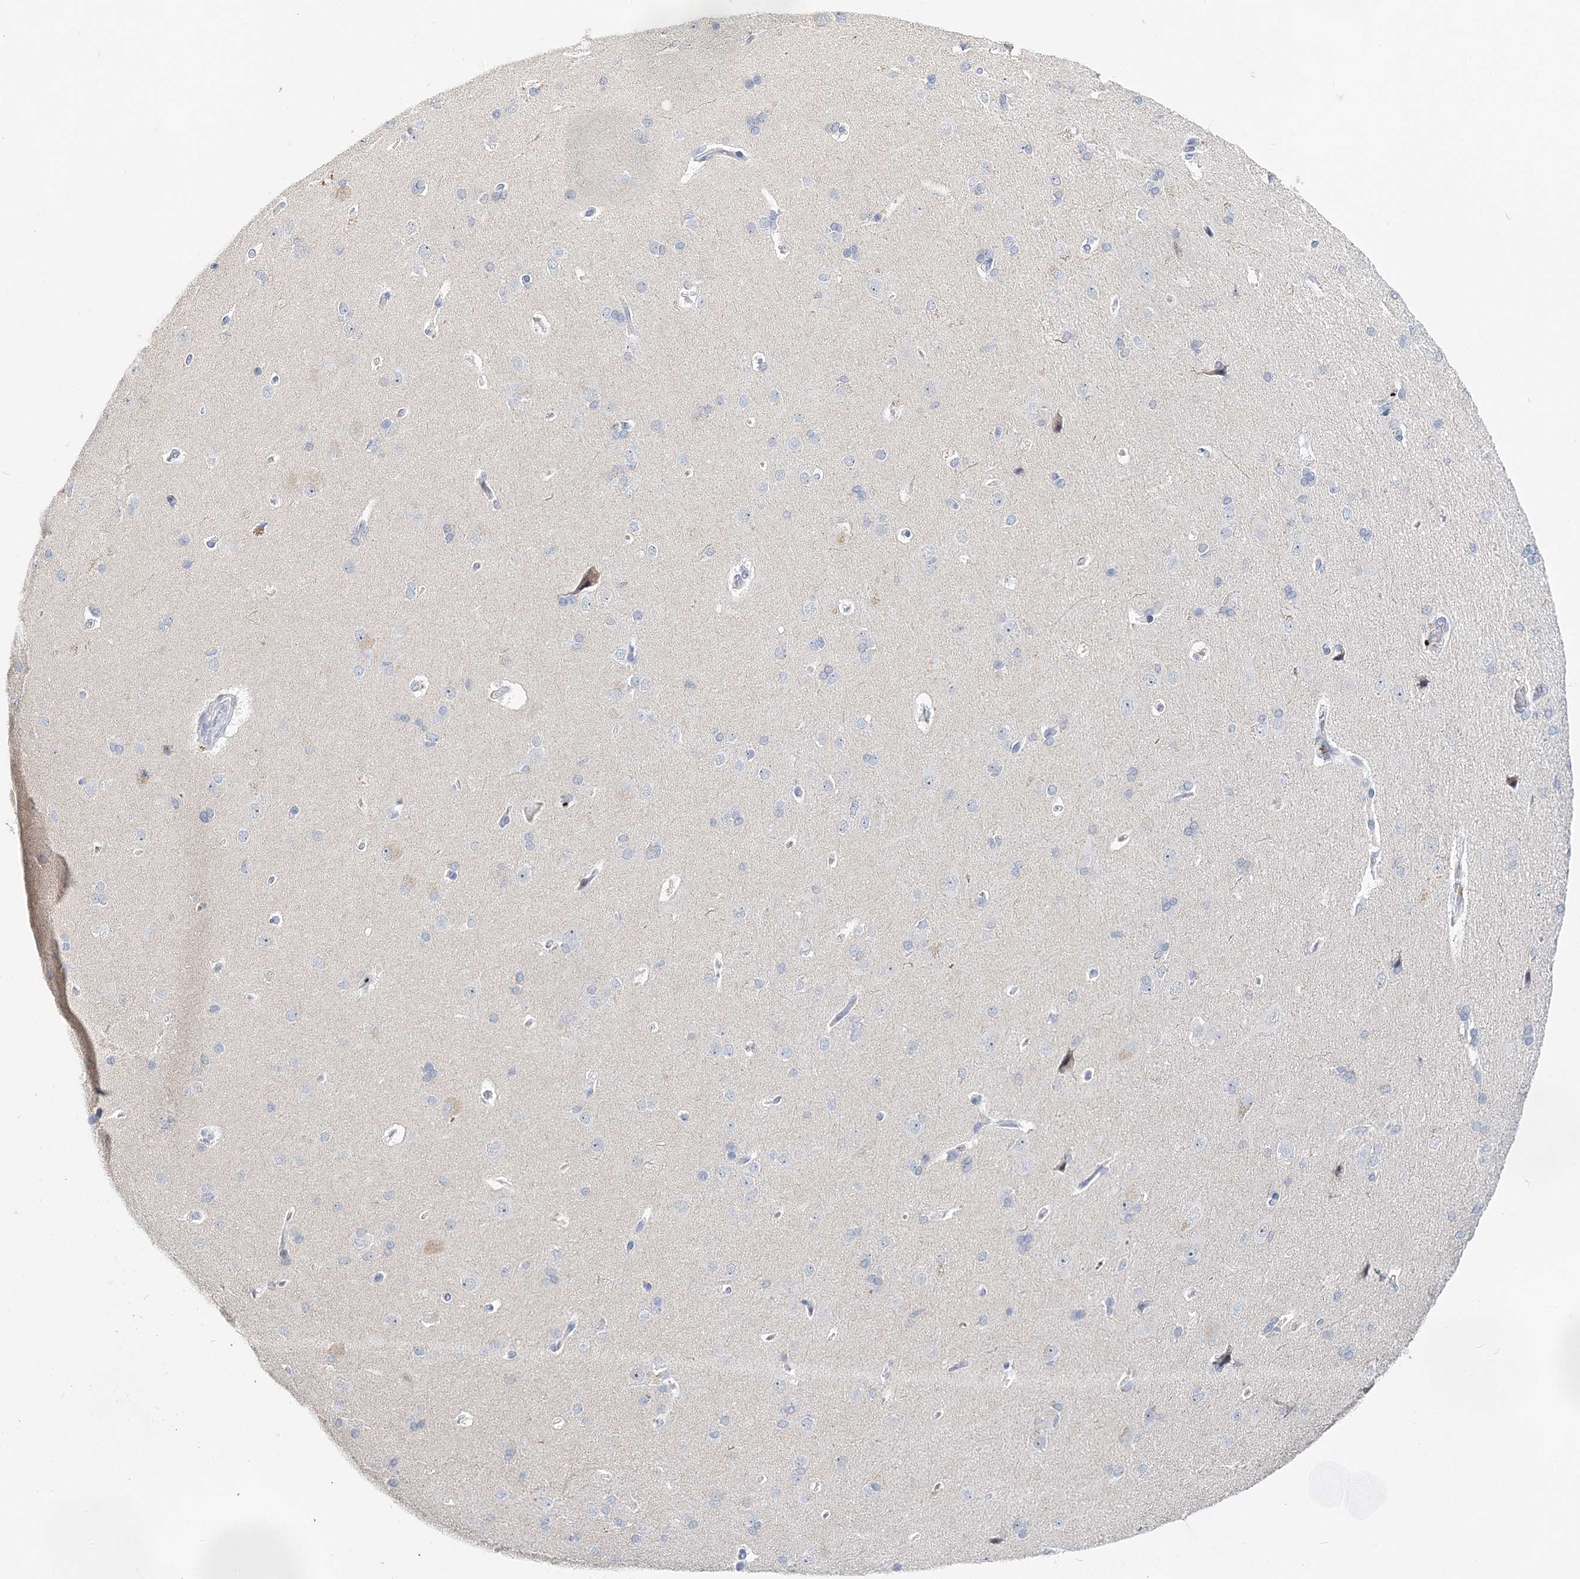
{"staining": {"intensity": "negative", "quantity": "none", "location": "none"}, "tissue": "cerebral cortex", "cell_type": "Endothelial cells", "image_type": "normal", "snomed": [{"axis": "morphology", "description": "Normal tissue, NOS"}, {"axis": "topography", "description": "Cerebral cortex"}], "caption": "This is an immunohistochemistry (IHC) micrograph of benign cerebral cortex. There is no staining in endothelial cells.", "gene": "MYOZ2", "patient": {"sex": "male", "age": 62}}